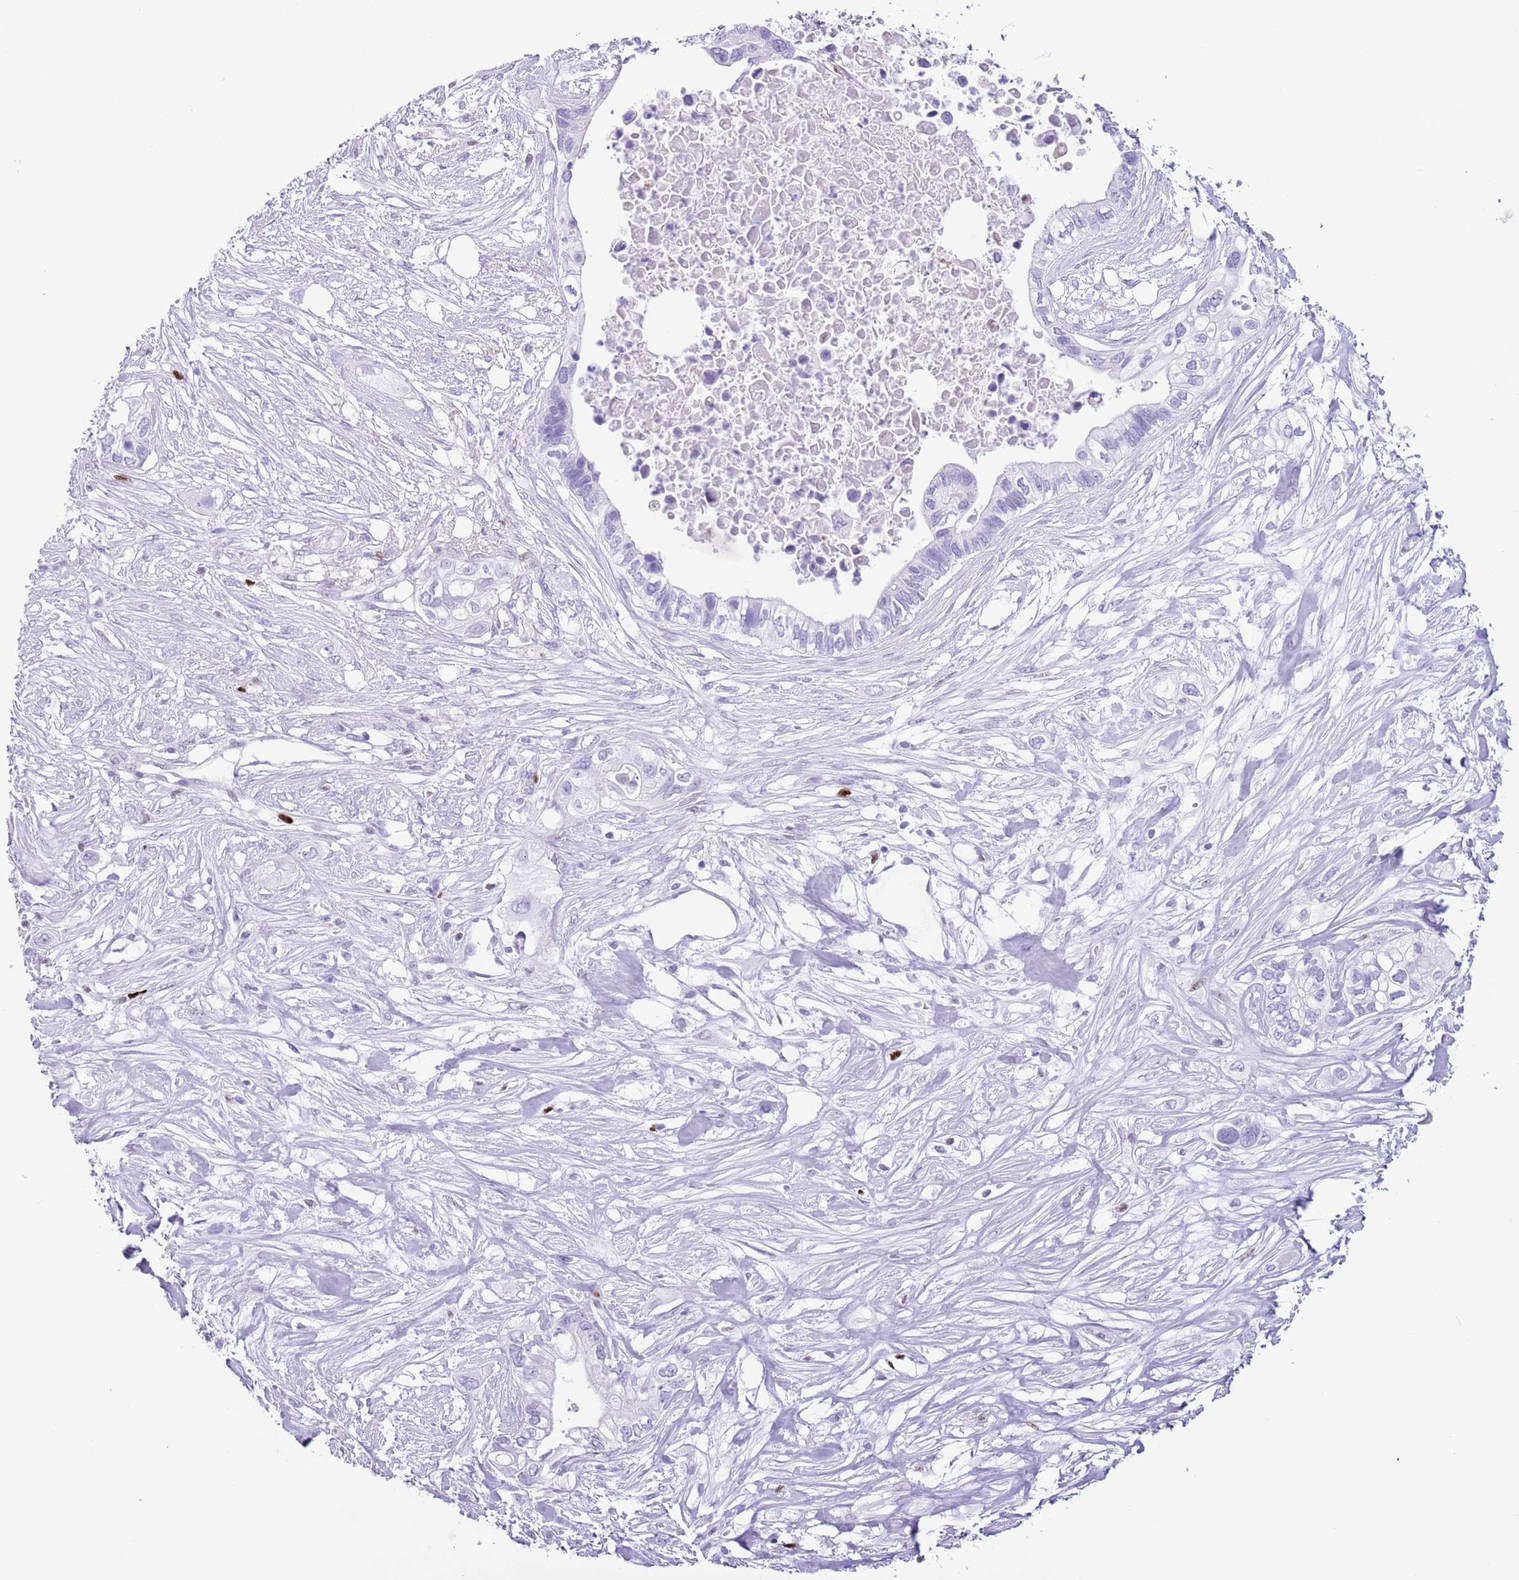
{"staining": {"intensity": "negative", "quantity": "none", "location": "none"}, "tissue": "pancreatic cancer", "cell_type": "Tumor cells", "image_type": "cancer", "snomed": [{"axis": "morphology", "description": "Adenocarcinoma, NOS"}, {"axis": "topography", "description": "Pancreas"}], "caption": "Photomicrograph shows no protein positivity in tumor cells of pancreatic cancer (adenocarcinoma) tissue.", "gene": "SLC7A14", "patient": {"sex": "female", "age": 63}}